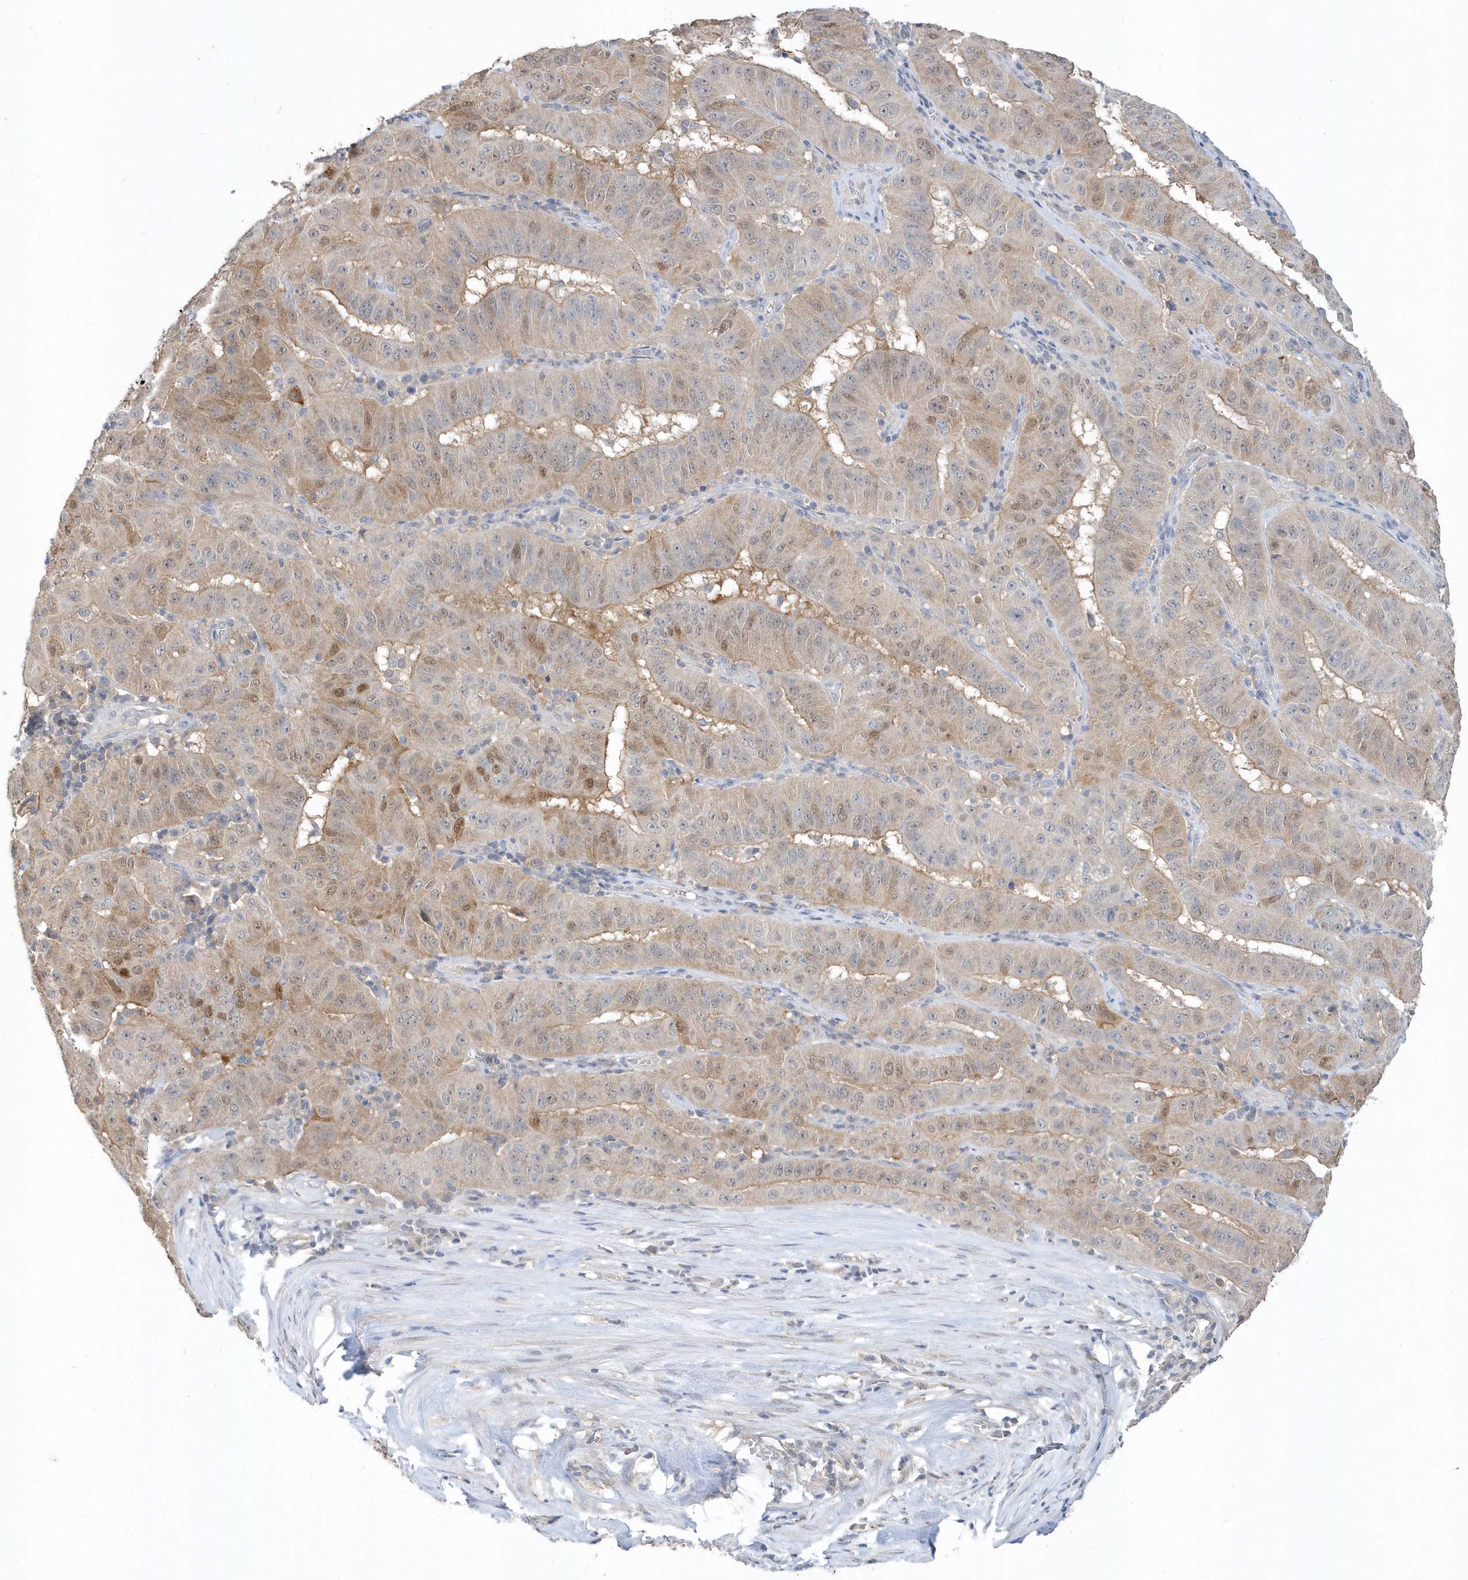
{"staining": {"intensity": "moderate", "quantity": "<25%", "location": "cytoplasmic/membranous,nuclear"}, "tissue": "pancreatic cancer", "cell_type": "Tumor cells", "image_type": "cancer", "snomed": [{"axis": "morphology", "description": "Adenocarcinoma, NOS"}, {"axis": "topography", "description": "Pancreas"}], "caption": "A low amount of moderate cytoplasmic/membranous and nuclear staining is present in about <25% of tumor cells in pancreatic cancer (adenocarcinoma) tissue.", "gene": "AKR7A2", "patient": {"sex": "male", "age": 63}}